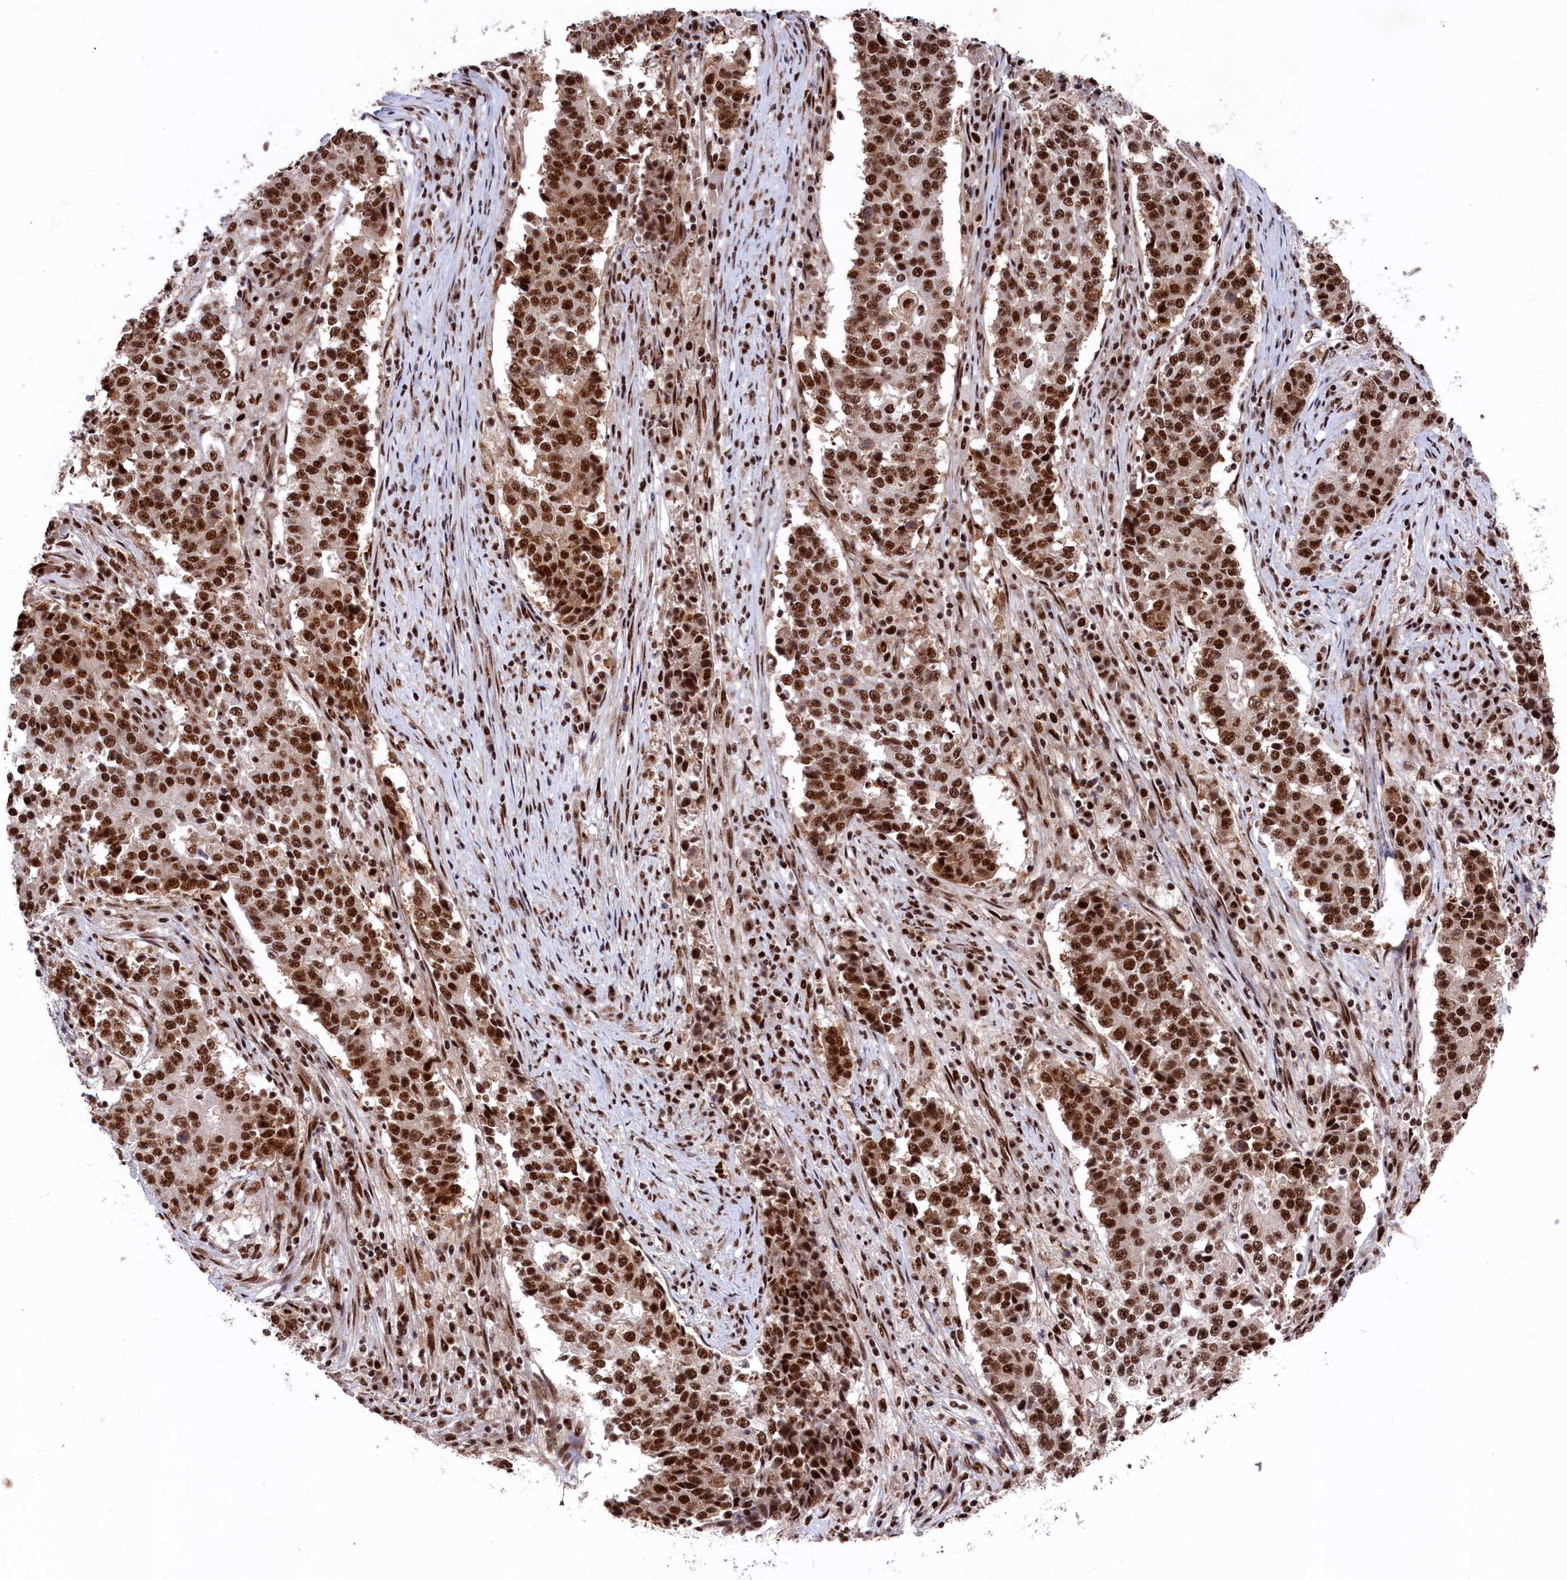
{"staining": {"intensity": "strong", "quantity": ">75%", "location": "nuclear"}, "tissue": "stomach cancer", "cell_type": "Tumor cells", "image_type": "cancer", "snomed": [{"axis": "morphology", "description": "Adenocarcinoma, NOS"}, {"axis": "topography", "description": "Stomach"}], "caption": "Approximately >75% of tumor cells in human stomach adenocarcinoma display strong nuclear protein staining as visualized by brown immunohistochemical staining.", "gene": "PRPF31", "patient": {"sex": "male", "age": 59}}